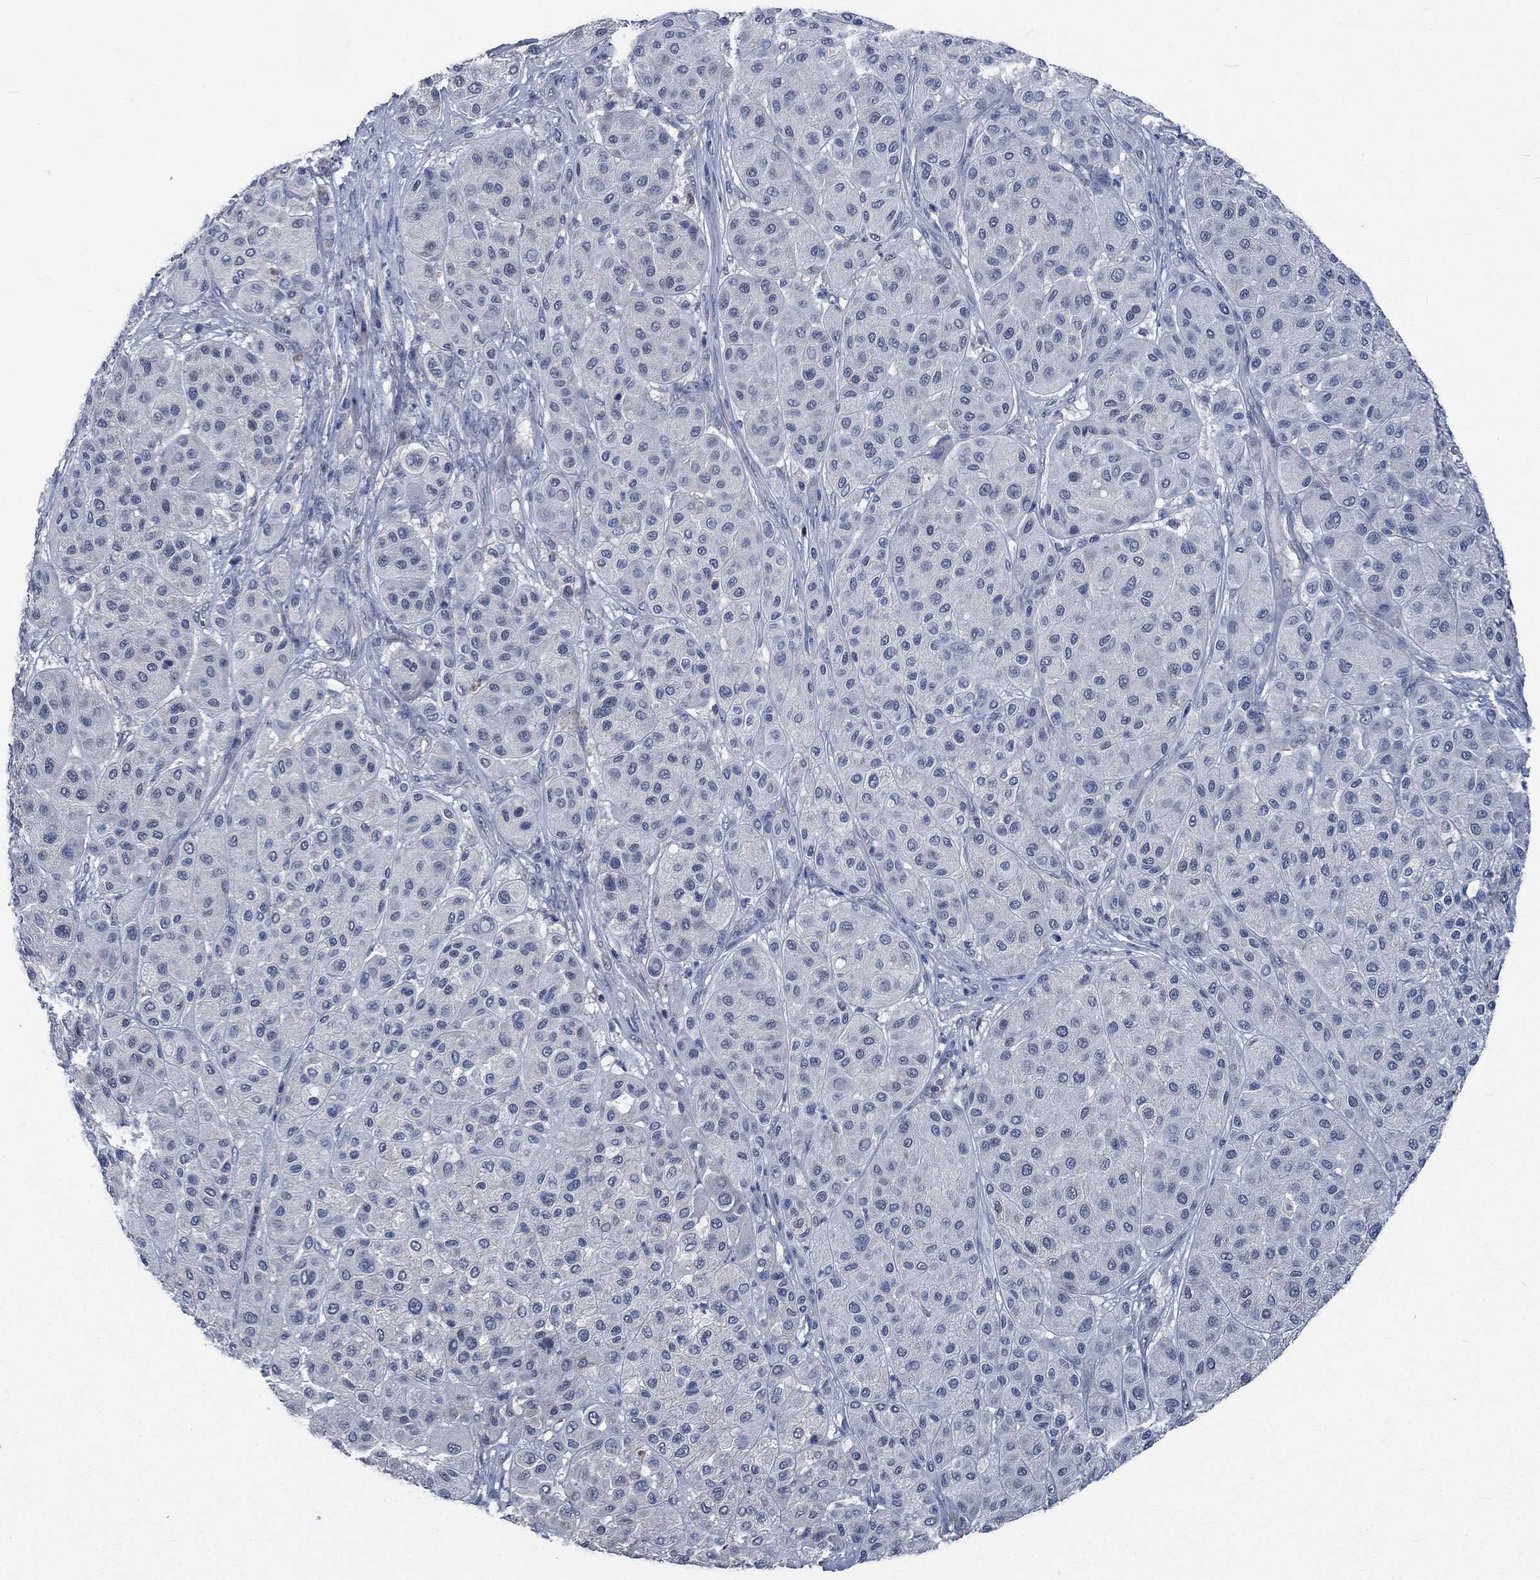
{"staining": {"intensity": "negative", "quantity": "none", "location": "none"}, "tissue": "melanoma", "cell_type": "Tumor cells", "image_type": "cancer", "snomed": [{"axis": "morphology", "description": "Malignant melanoma, Metastatic site"}, {"axis": "topography", "description": "Smooth muscle"}], "caption": "The histopathology image exhibits no significant positivity in tumor cells of melanoma. Nuclei are stained in blue.", "gene": "OBSCN", "patient": {"sex": "male", "age": 41}}